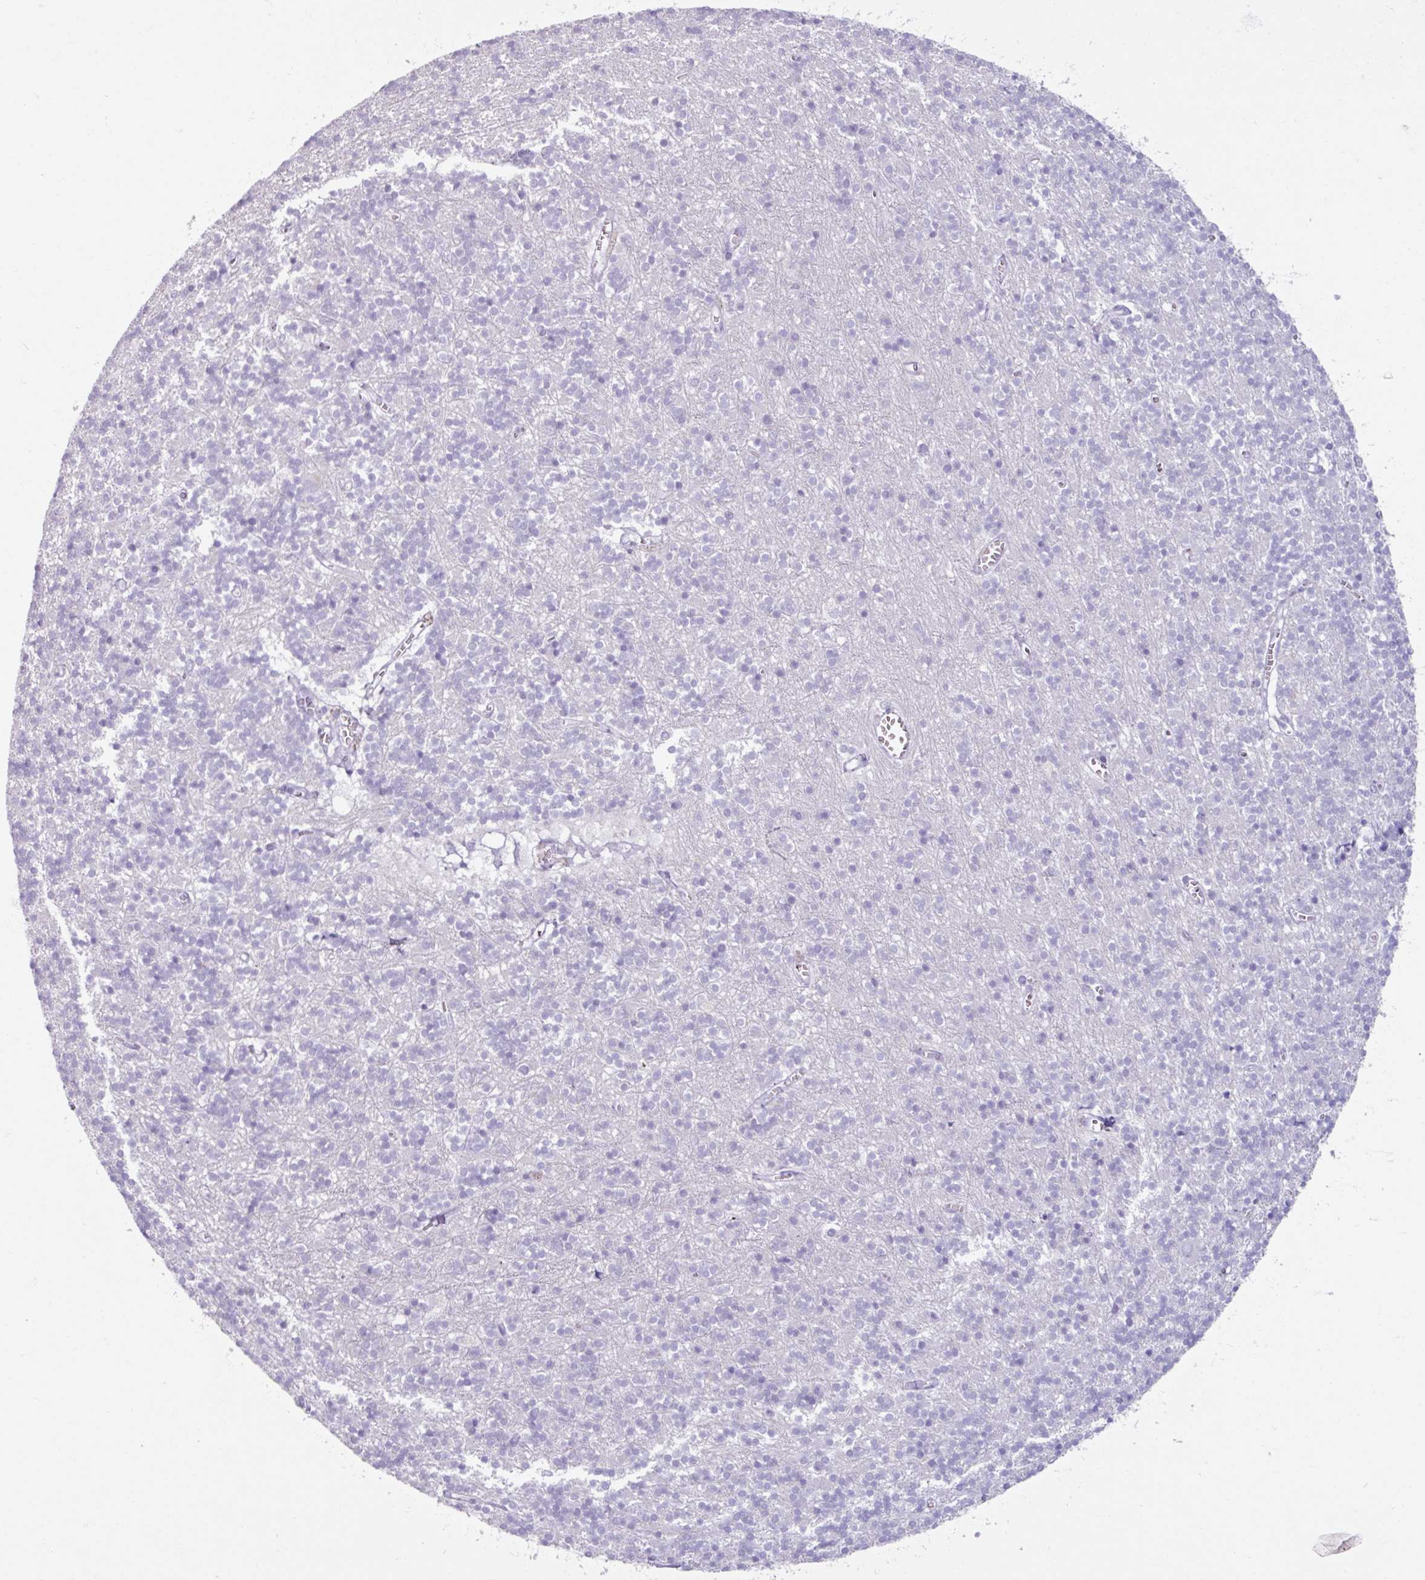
{"staining": {"intensity": "negative", "quantity": "none", "location": "none"}, "tissue": "cerebellum", "cell_type": "Cells in granular layer", "image_type": "normal", "snomed": [{"axis": "morphology", "description": "Normal tissue, NOS"}, {"axis": "topography", "description": "Cerebellum"}], "caption": "Immunohistochemistry (IHC) histopathology image of benign cerebellum: human cerebellum stained with DAB shows no significant protein positivity in cells in granular layer.", "gene": "ARG1", "patient": {"sex": "male", "age": 54}}